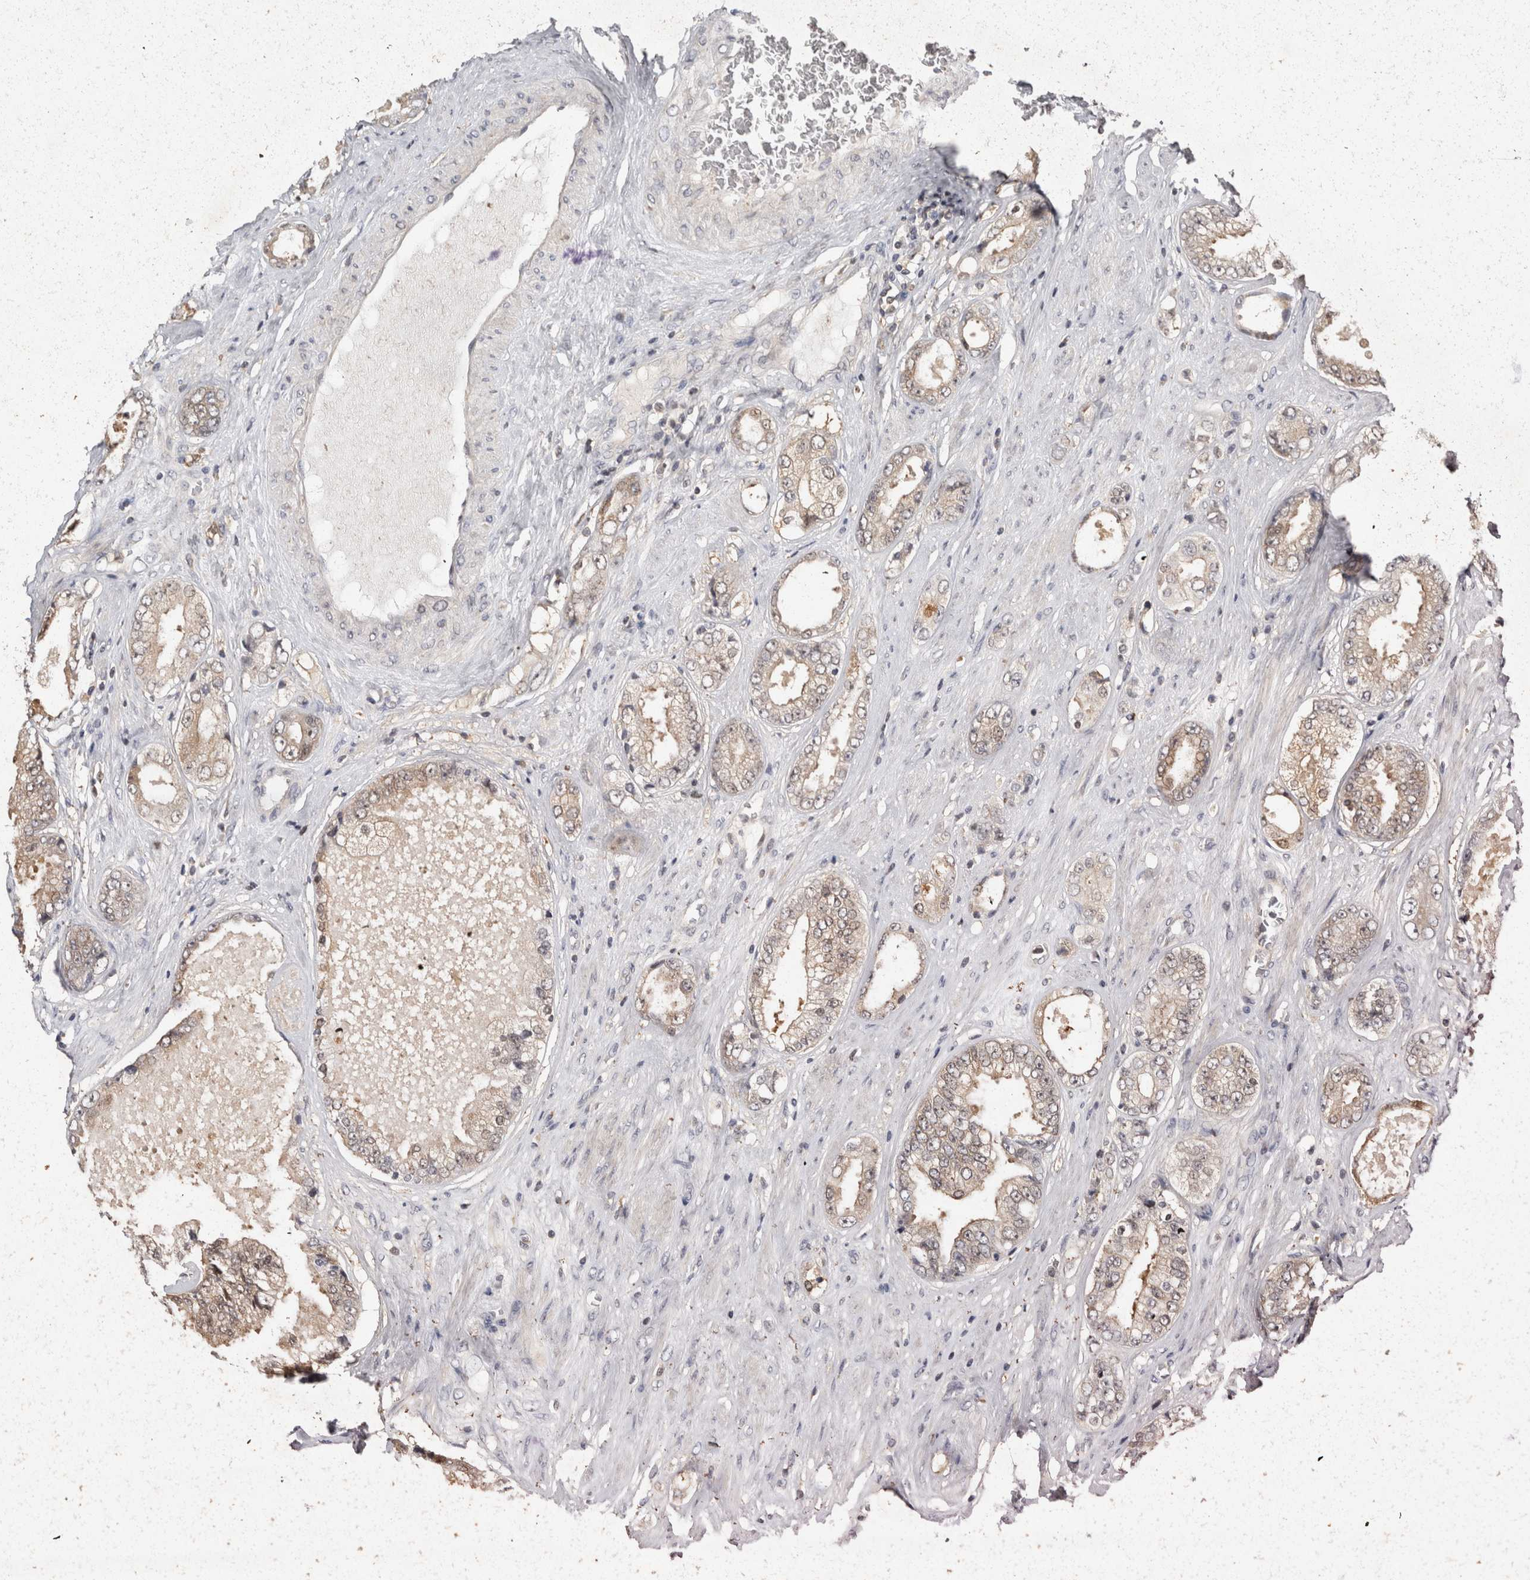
{"staining": {"intensity": "negative", "quantity": "none", "location": "none"}, "tissue": "prostate cancer", "cell_type": "Tumor cells", "image_type": "cancer", "snomed": [{"axis": "morphology", "description": "Adenocarcinoma, High grade"}, {"axis": "topography", "description": "Prostate"}], "caption": "DAB immunohistochemical staining of prostate adenocarcinoma (high-grade) displays no significant staining in tumor cells.", "gene": "ACAT2", "patient": {"sex": "male", "age": 61}}